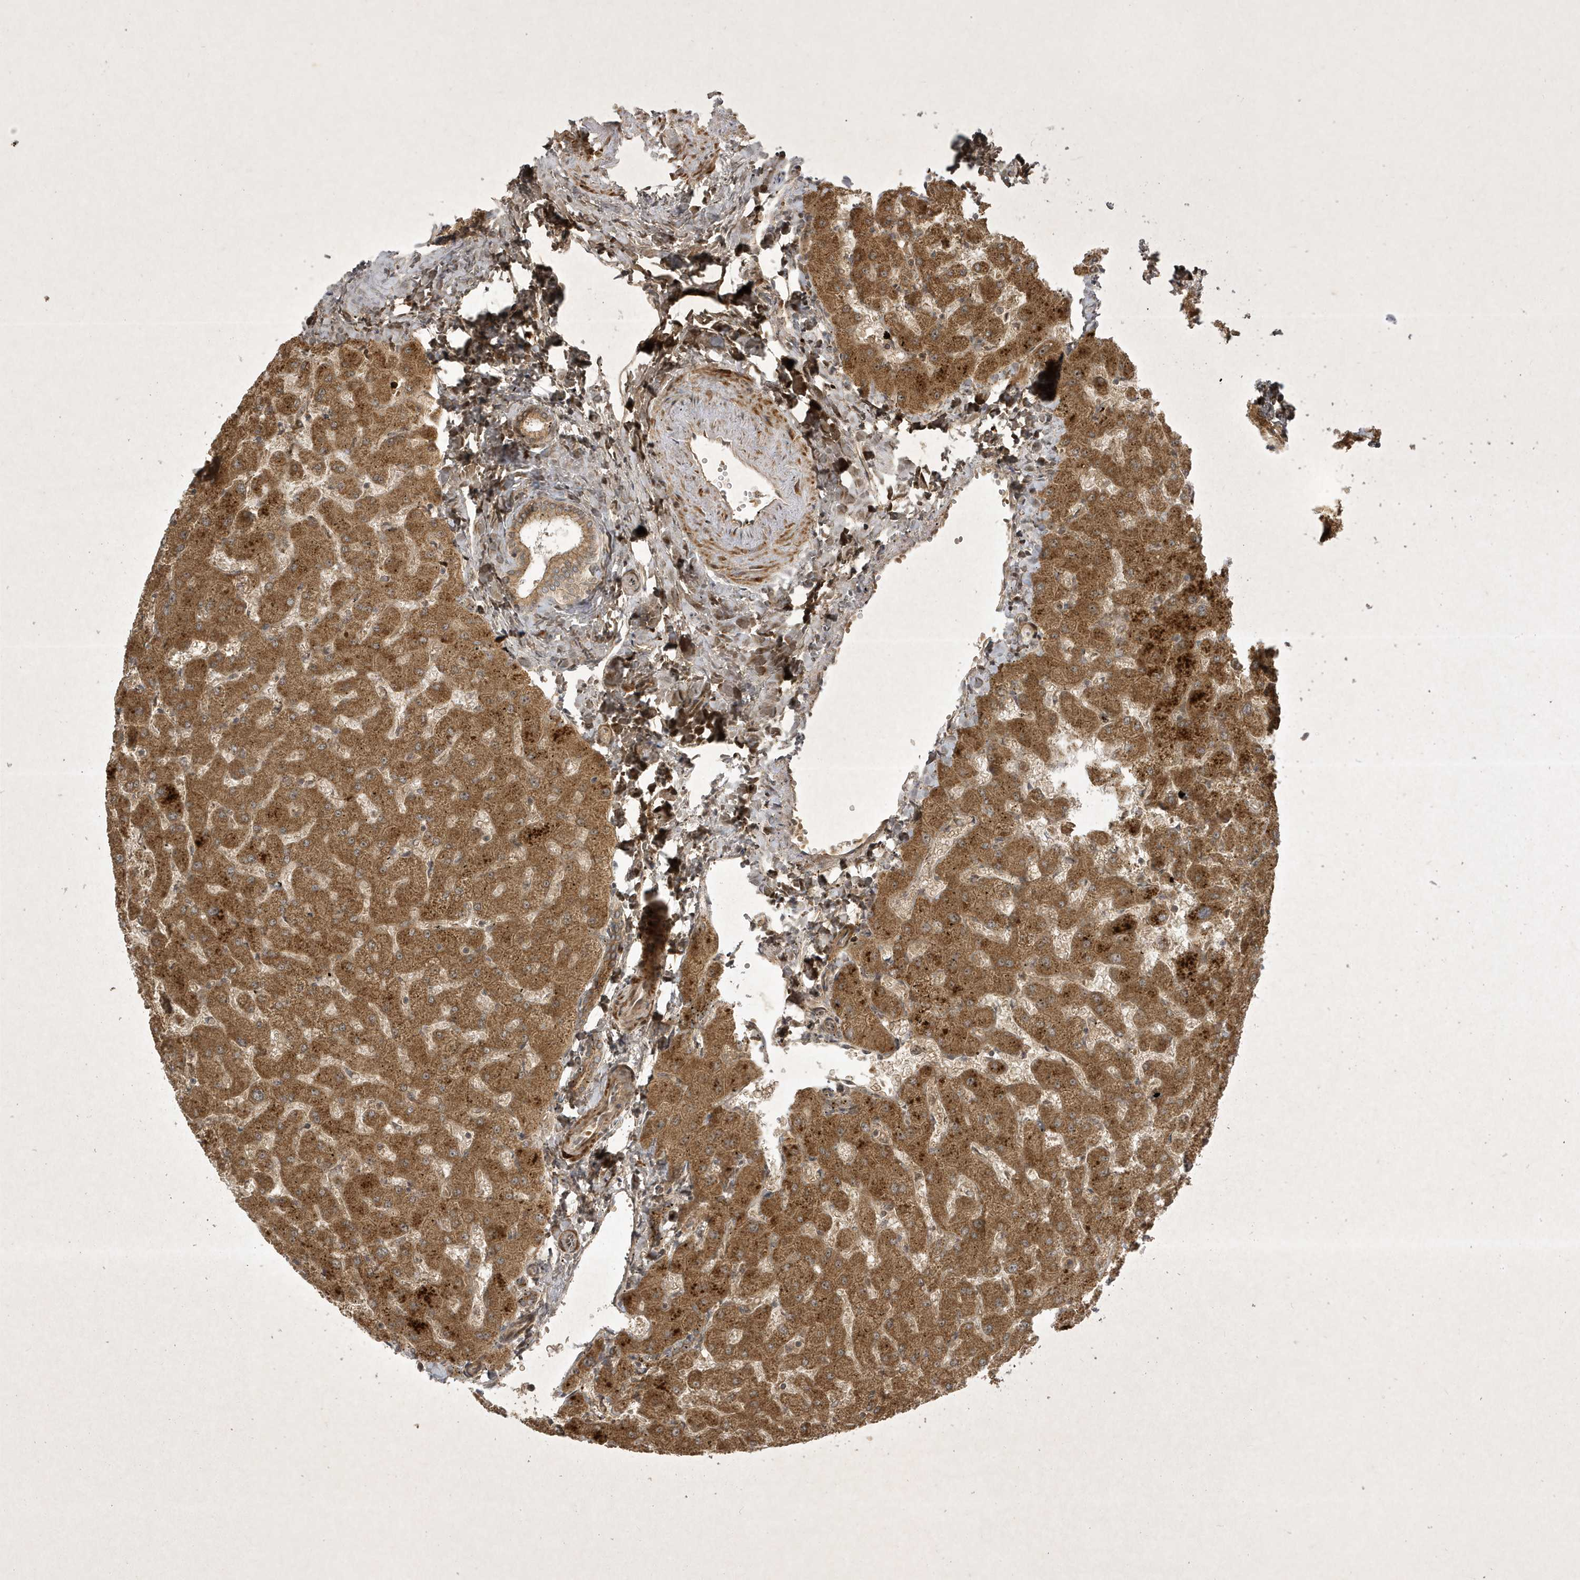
{"staining": {"intensity": "weak", "quantity": ">75%", "location": "cytoplasmic/membranous"}, "tissue": "liver", "cell_type": "Cholangiocytes", "image_type": "normal", "snomed": [{"axis": "morphology", "description": "Normal tissue, NOS"}, {"axis": "topography", "description": "Liver"}], "caption": "Immunohistochemistry image of benign liver stained for a protein (brown), which displays low levels of weak cytoplasmic/membranous expression in about >75% of cholangiocytes.", "gene": "FAM83C", "patient": {"sex": "female", "age": 63}}